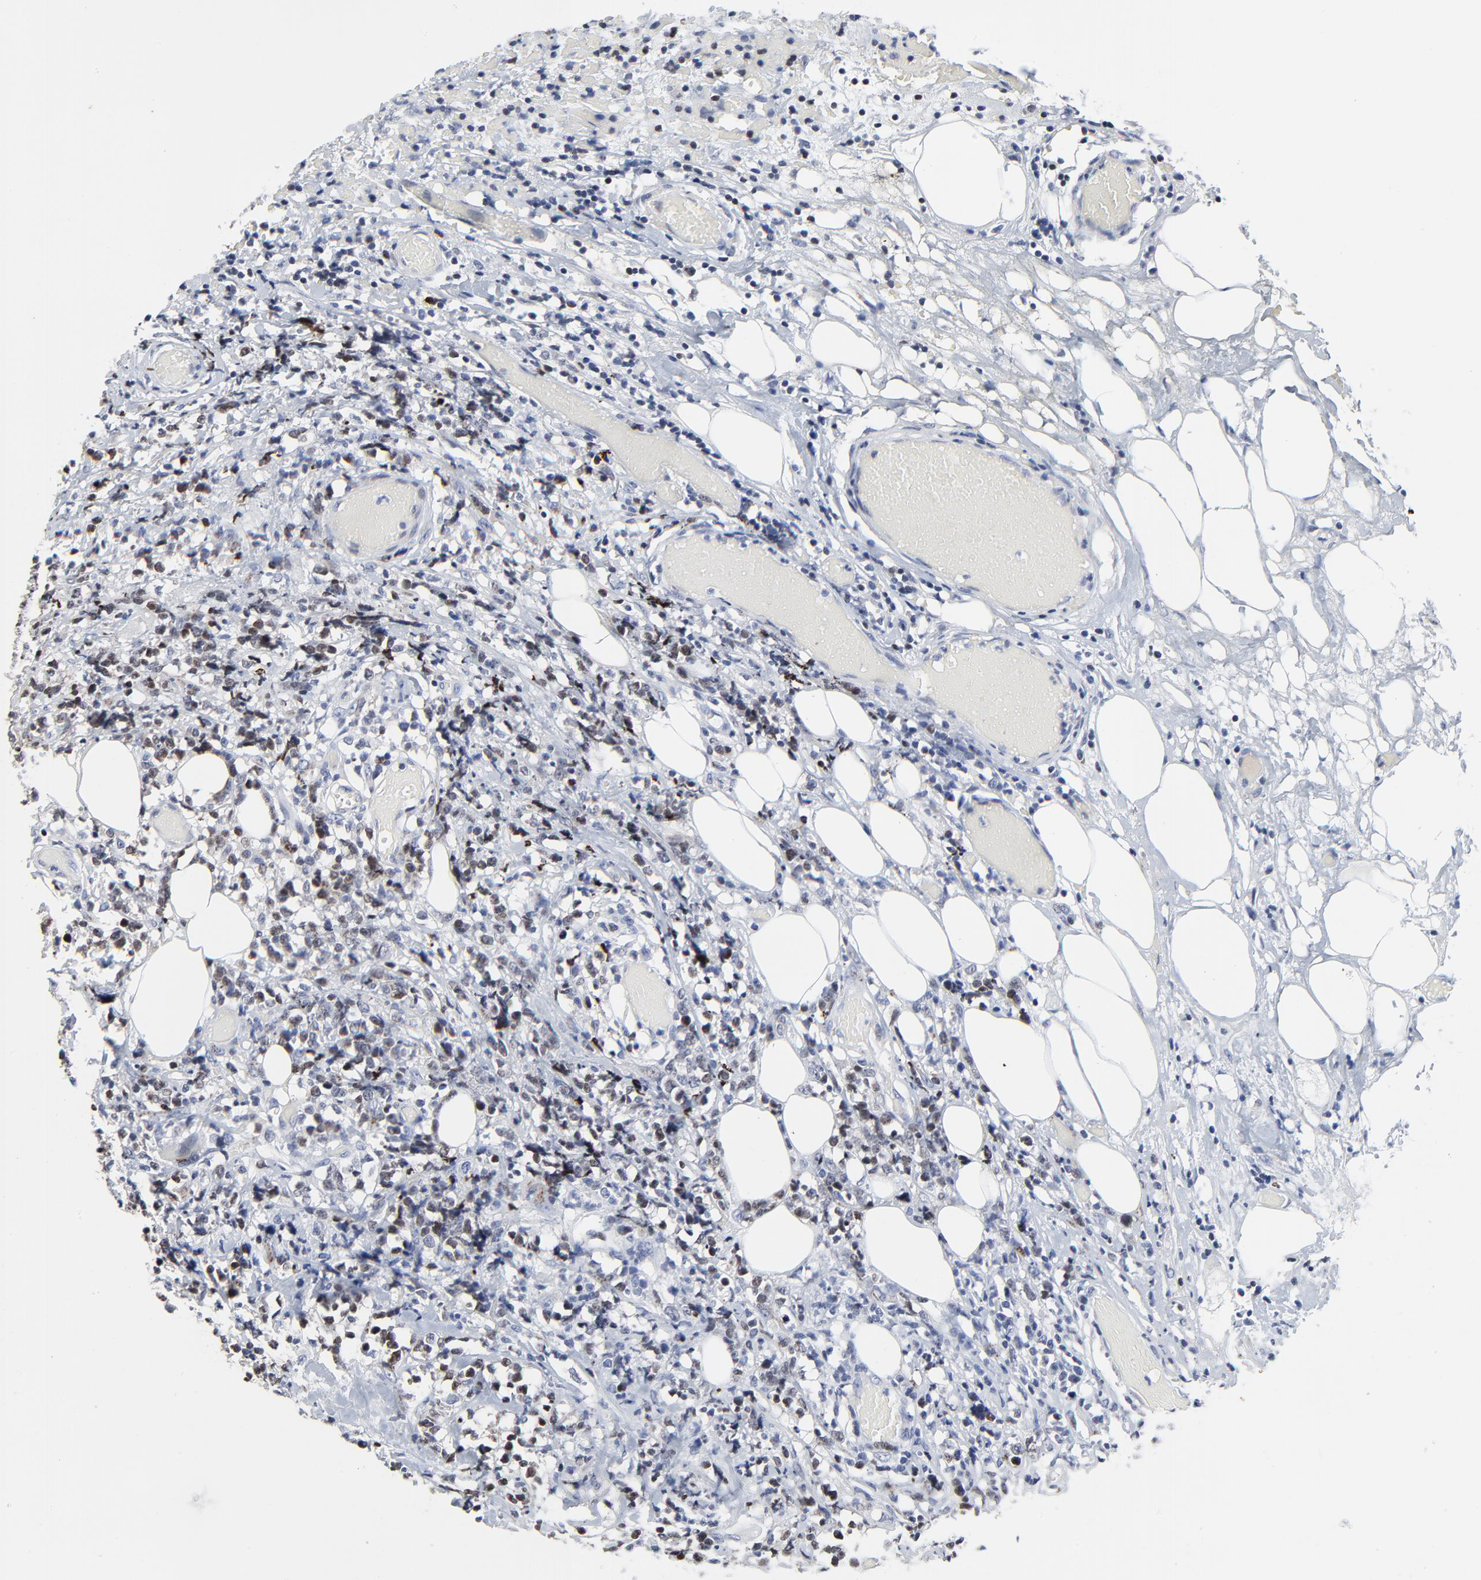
{"staining": {"intensity": "weak", "quantity": "25%-75%", "location": "nuclear"}, "tissue": "lymphoma", "cell_type": "Tumor cells", "image_type": "cancer", "snomed": [{"axis": "morphology", "description": "Malignant lymphoma, non-Hodgkin's type, High grade"}, {"axis": "topography", "description": "Colon"}], "caption": "This micrograph exhibits immunohistochemistry (IHC) staining of human high-grade malignant lymphoma, non-Hodgkin's type, with low weak nuclear expression in approximately 25%-75% of tumor cells.", "gene": "LNX1", "patient": {"sex": "male", "age": 82}}